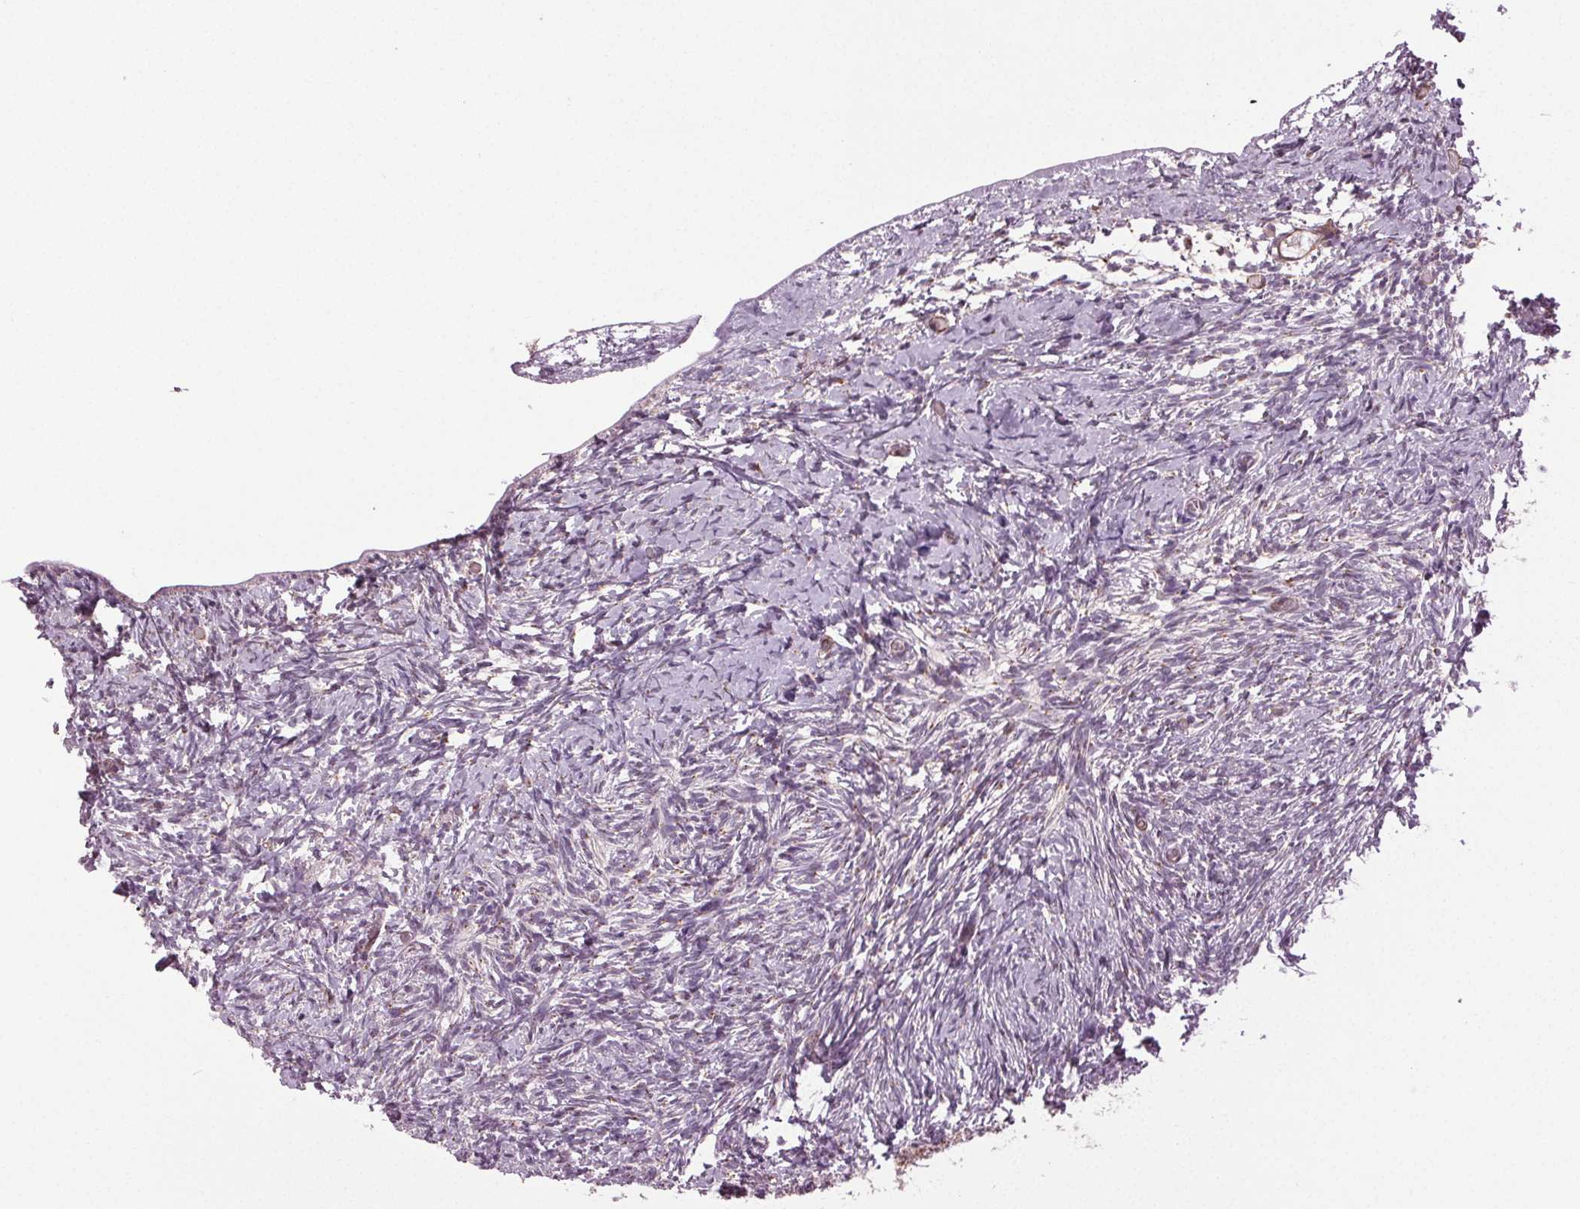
{"staining": {"intensity": "negative", "quantity": "none", "location": "none"}, "tissue": "ovary", "cell_type": "Ovarian stroma cells", "image_type": "normal", "snomed": [{"axis": "morphology", "description": "Normal tissue, NOS"}, {"axis": "topography", "description": "Ovary"}], "caption": "High magnification brightfield microscopy of unremarkable ovary stained with DAB (3,3'-diaminobenzidine) (brown) and counterstained with hematoxylin (blue): ovarian stroma cells show no significant expression.", "gene": "BSDC1", "patient": {"sex": "female", "age": 39}}